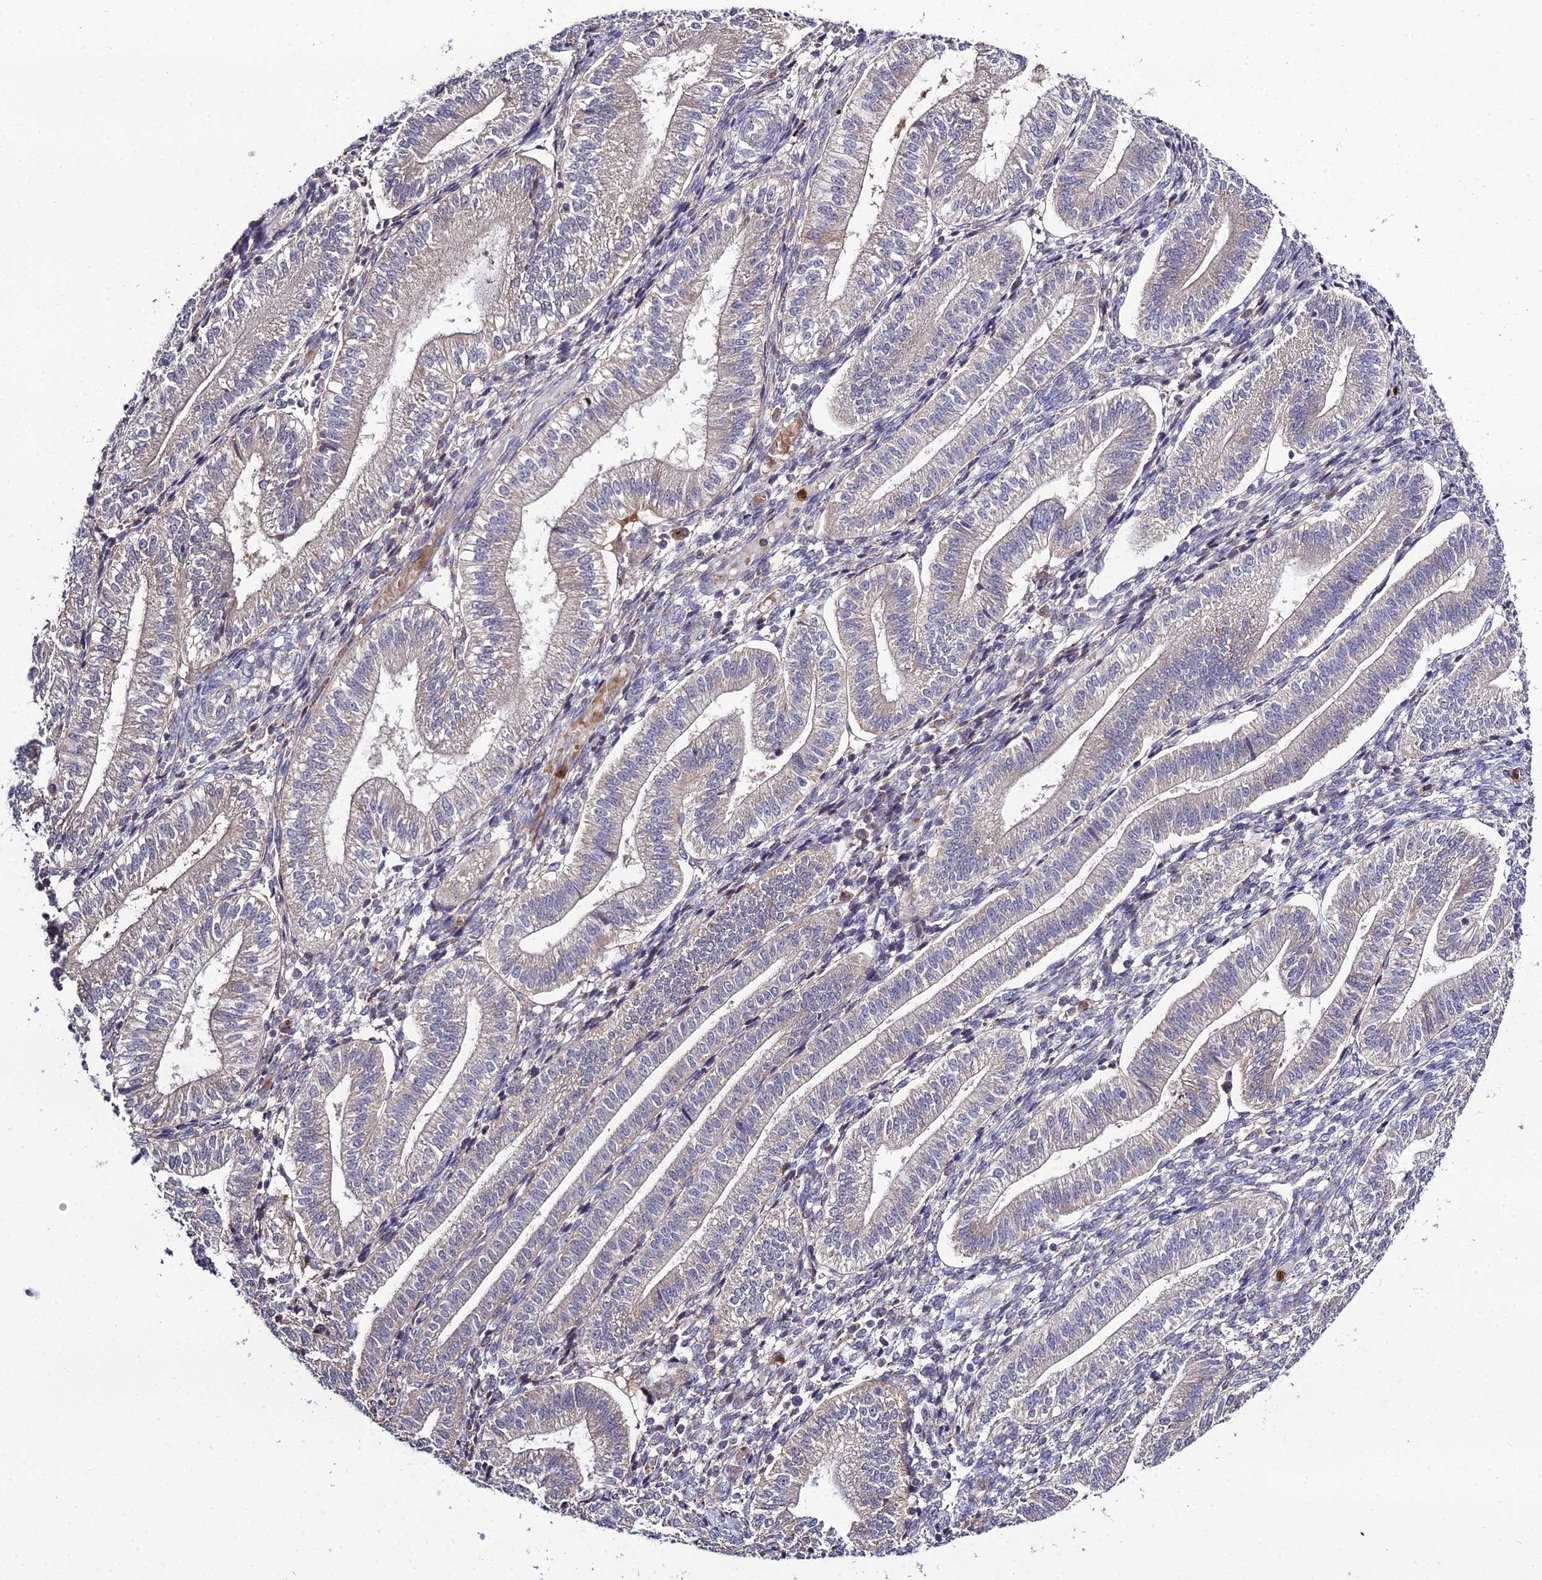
{"staining": {"intensity": "moderate", "quantity": "<25%", "location": "cytoplasmic/membranous"}, "tissue": "endometrium", "cell_type": "Cells in endometrial stroma", "image_type": "normal", "snomed": [{"axis": "morphology", "description": "Normal tissue, NOS"}, {"axis": "topography", "description": "Endometrium"}], "caption": "Moderate cytoplasmic/membranous staining for a protein is appreciated in approximately <25% of cells in endometrial stroma of normal endometrium using IHC.", "gene": "EID2", "patient": {"sex": "female", "age": 34}}